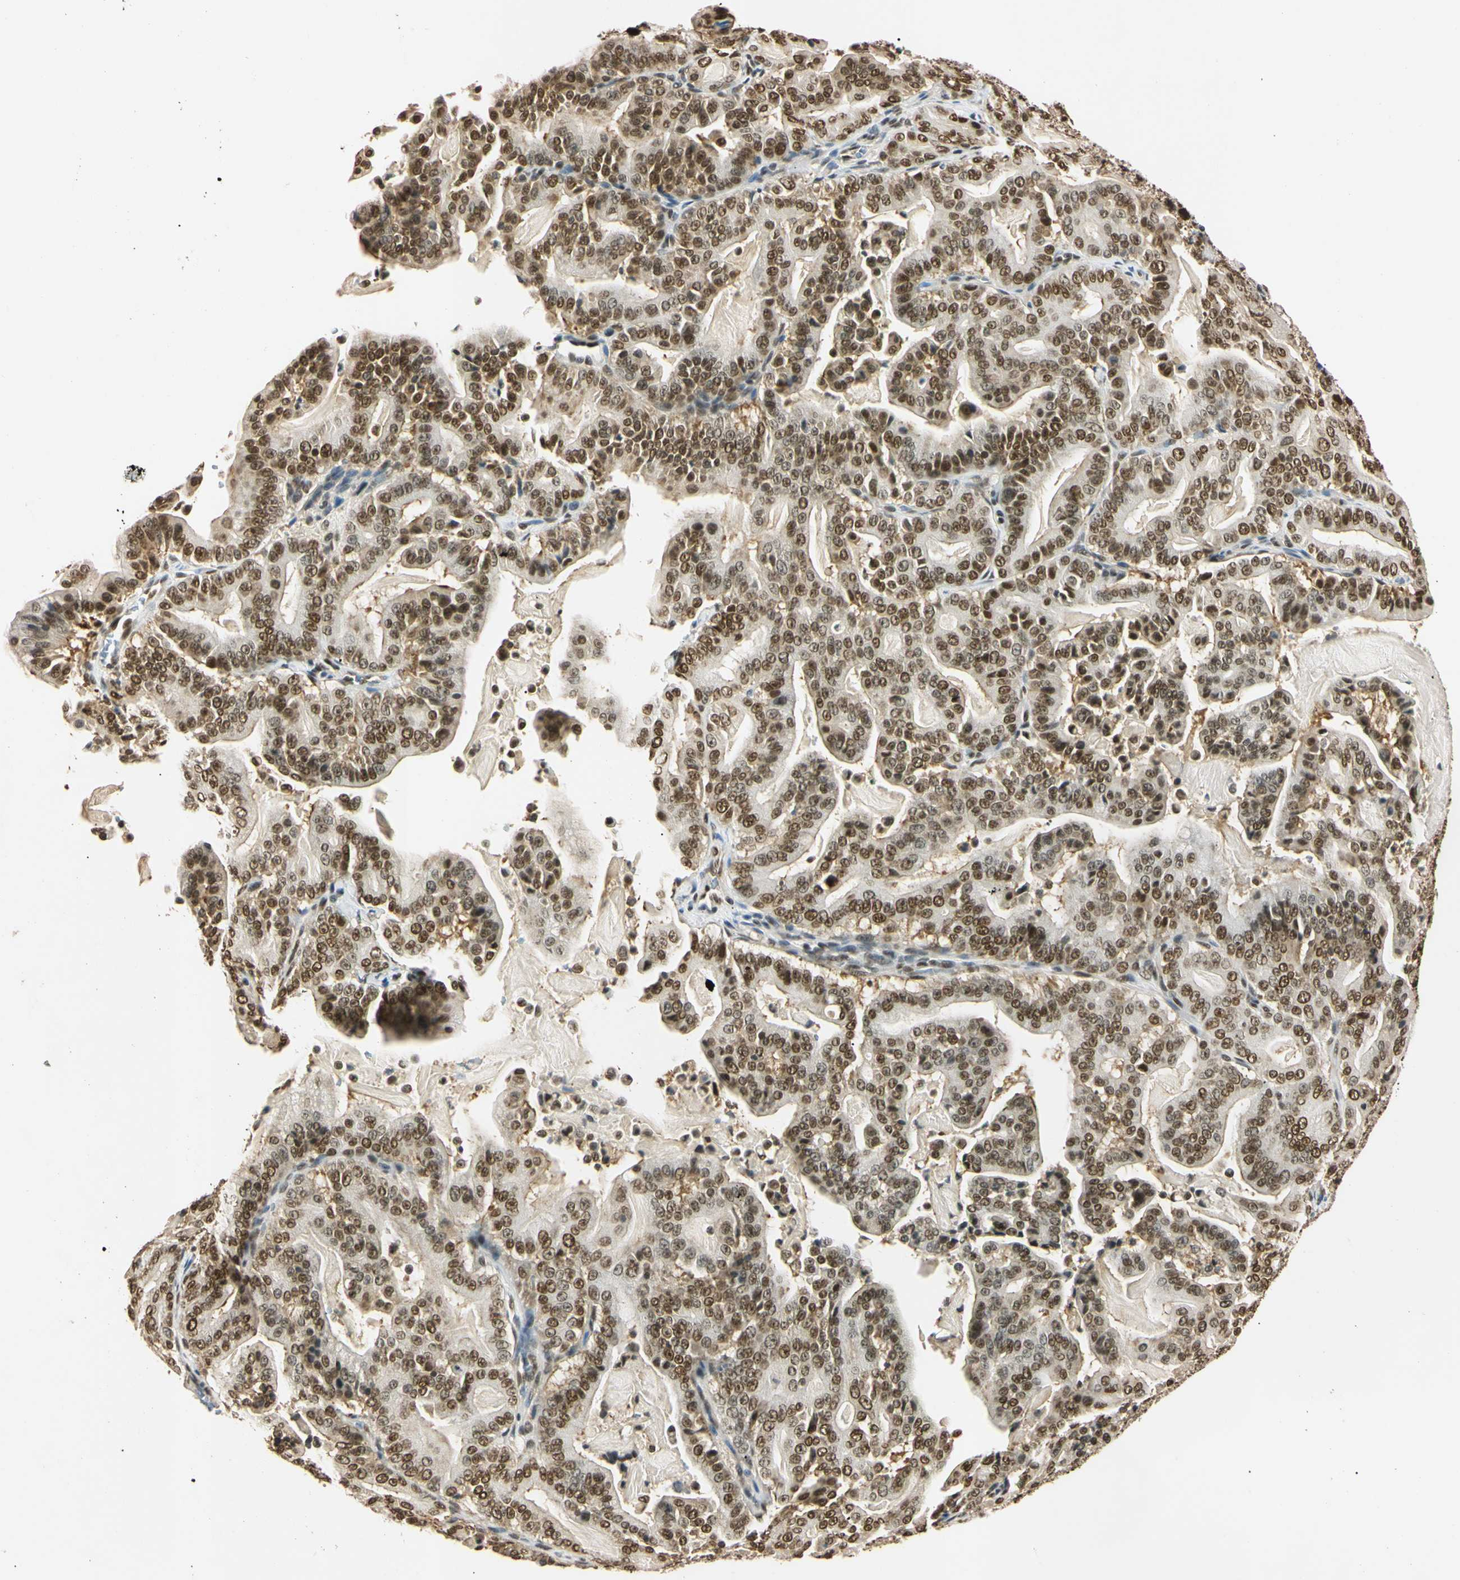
{"staining": {"intensity": "strong", "quantity": ">75%", "location": "nuclear"}, "tissue": "pancreatic cancer", "cell_type": "Tumor cells", "image_type": "cancer", "snomed": [{"axis": "morphology", "description": "Adenocarcinoma, NOS"}, {"axis": "topography", "description": "Pancreas"}], "caption": "Strong nuclear positivity for a protein is appreciated in approximately >75% of tumor cells of pancreatic adenocarcinoma using IHC.", "gene": "SMARCA5", "patient": {"sex": "male", "age": 63}}